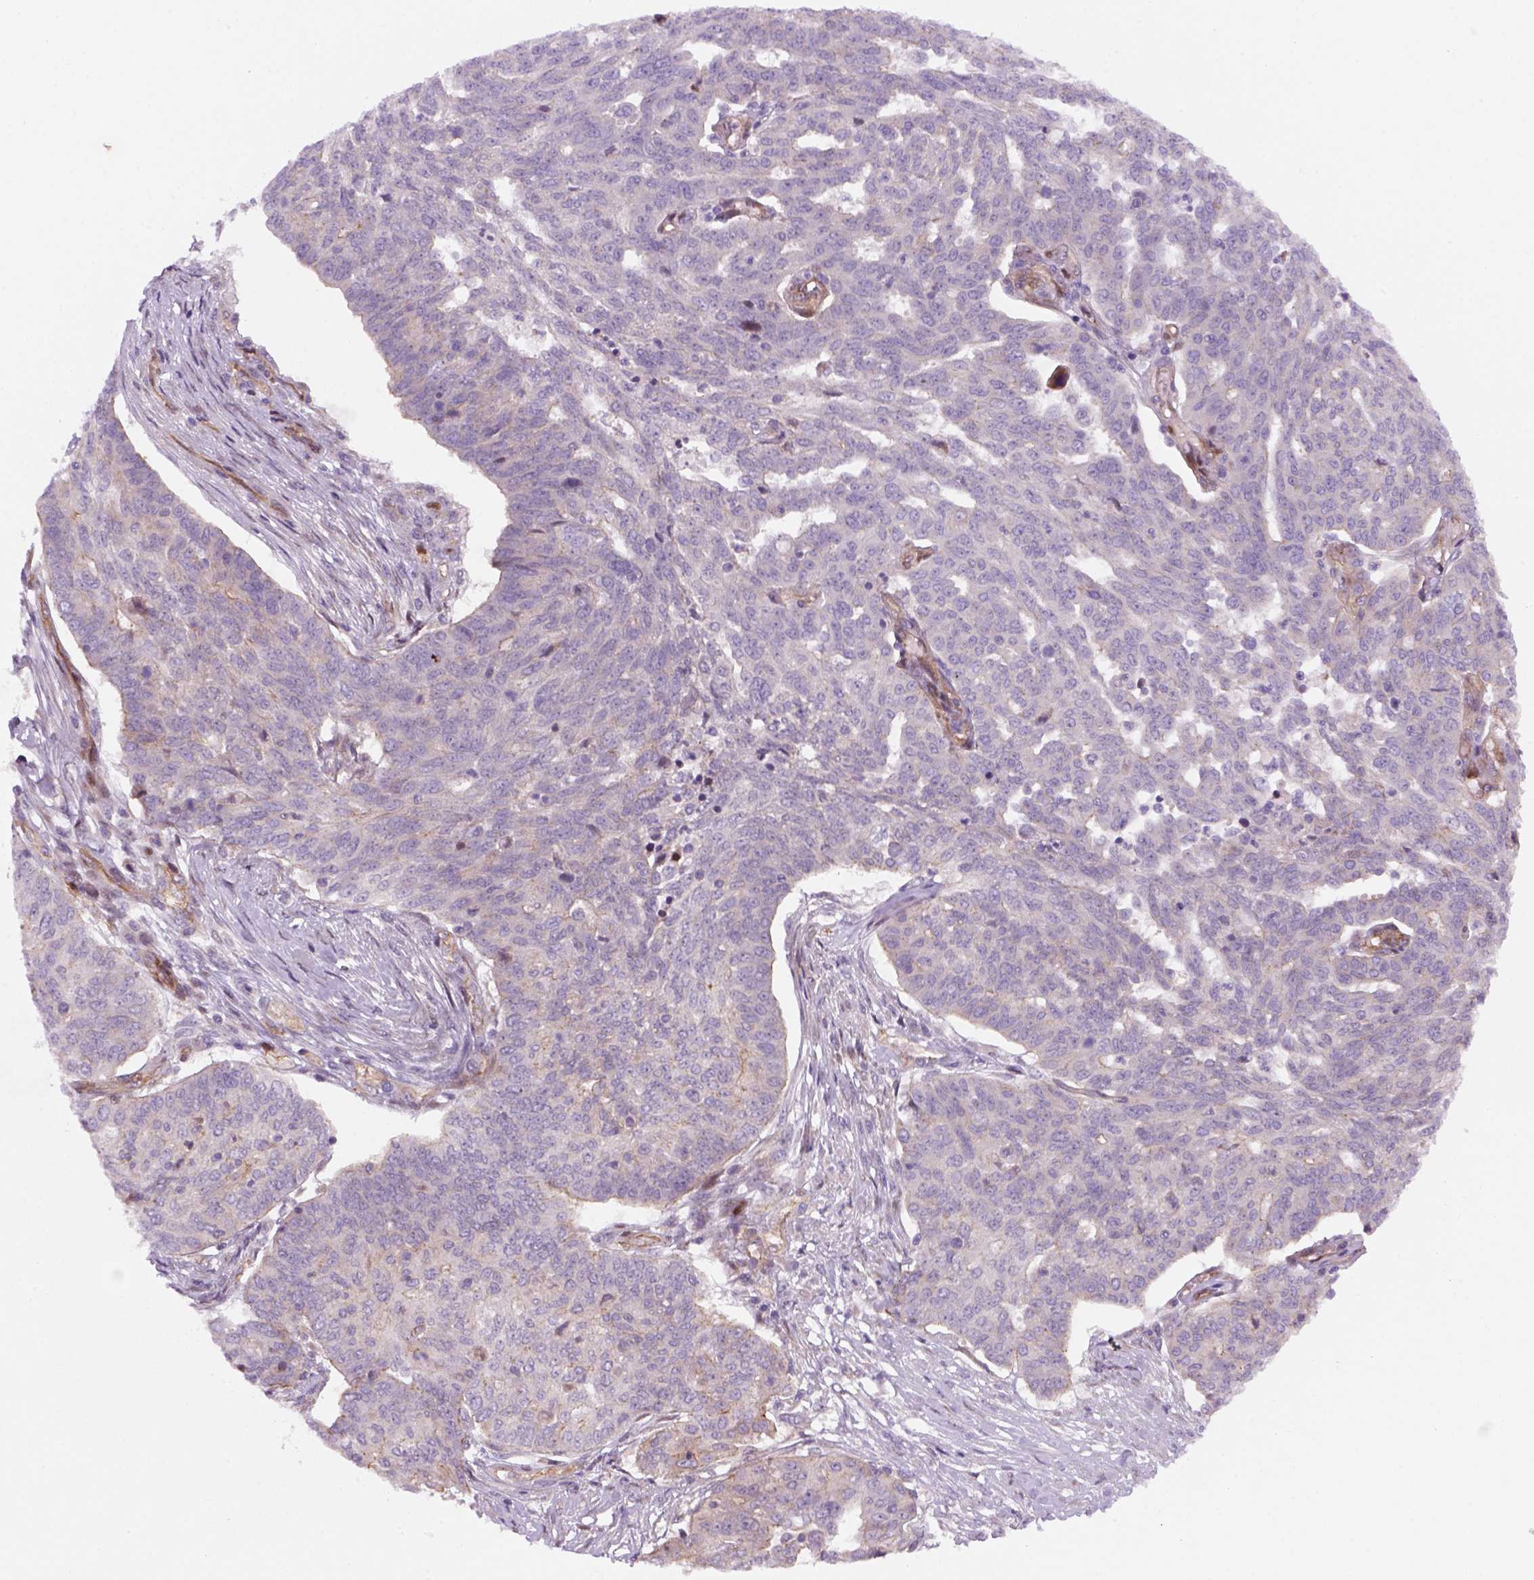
{"staining": {"intensity": "moderate", "quantity": "<25%", "location": "cytoplasmic/membranous"}, "tissue": "ovarian cancer", "cell_type": "Tumor cells", "image_type": "cancer", "snomed": [{"axis": "morphology", "description": "Cystadenocarcinoma, serous, NOS"}, {"axis": "topography", "description": "Ovary"}], "caption": "A micrograph showing moderate cytoplasmic/membranous positivity in approximately <25% of tumor cells in ovarian cancer, as visualized by brown immunohistochemical staining.", "gene": "VSTM5", "patient": {"sex": "female", "age": 67}}